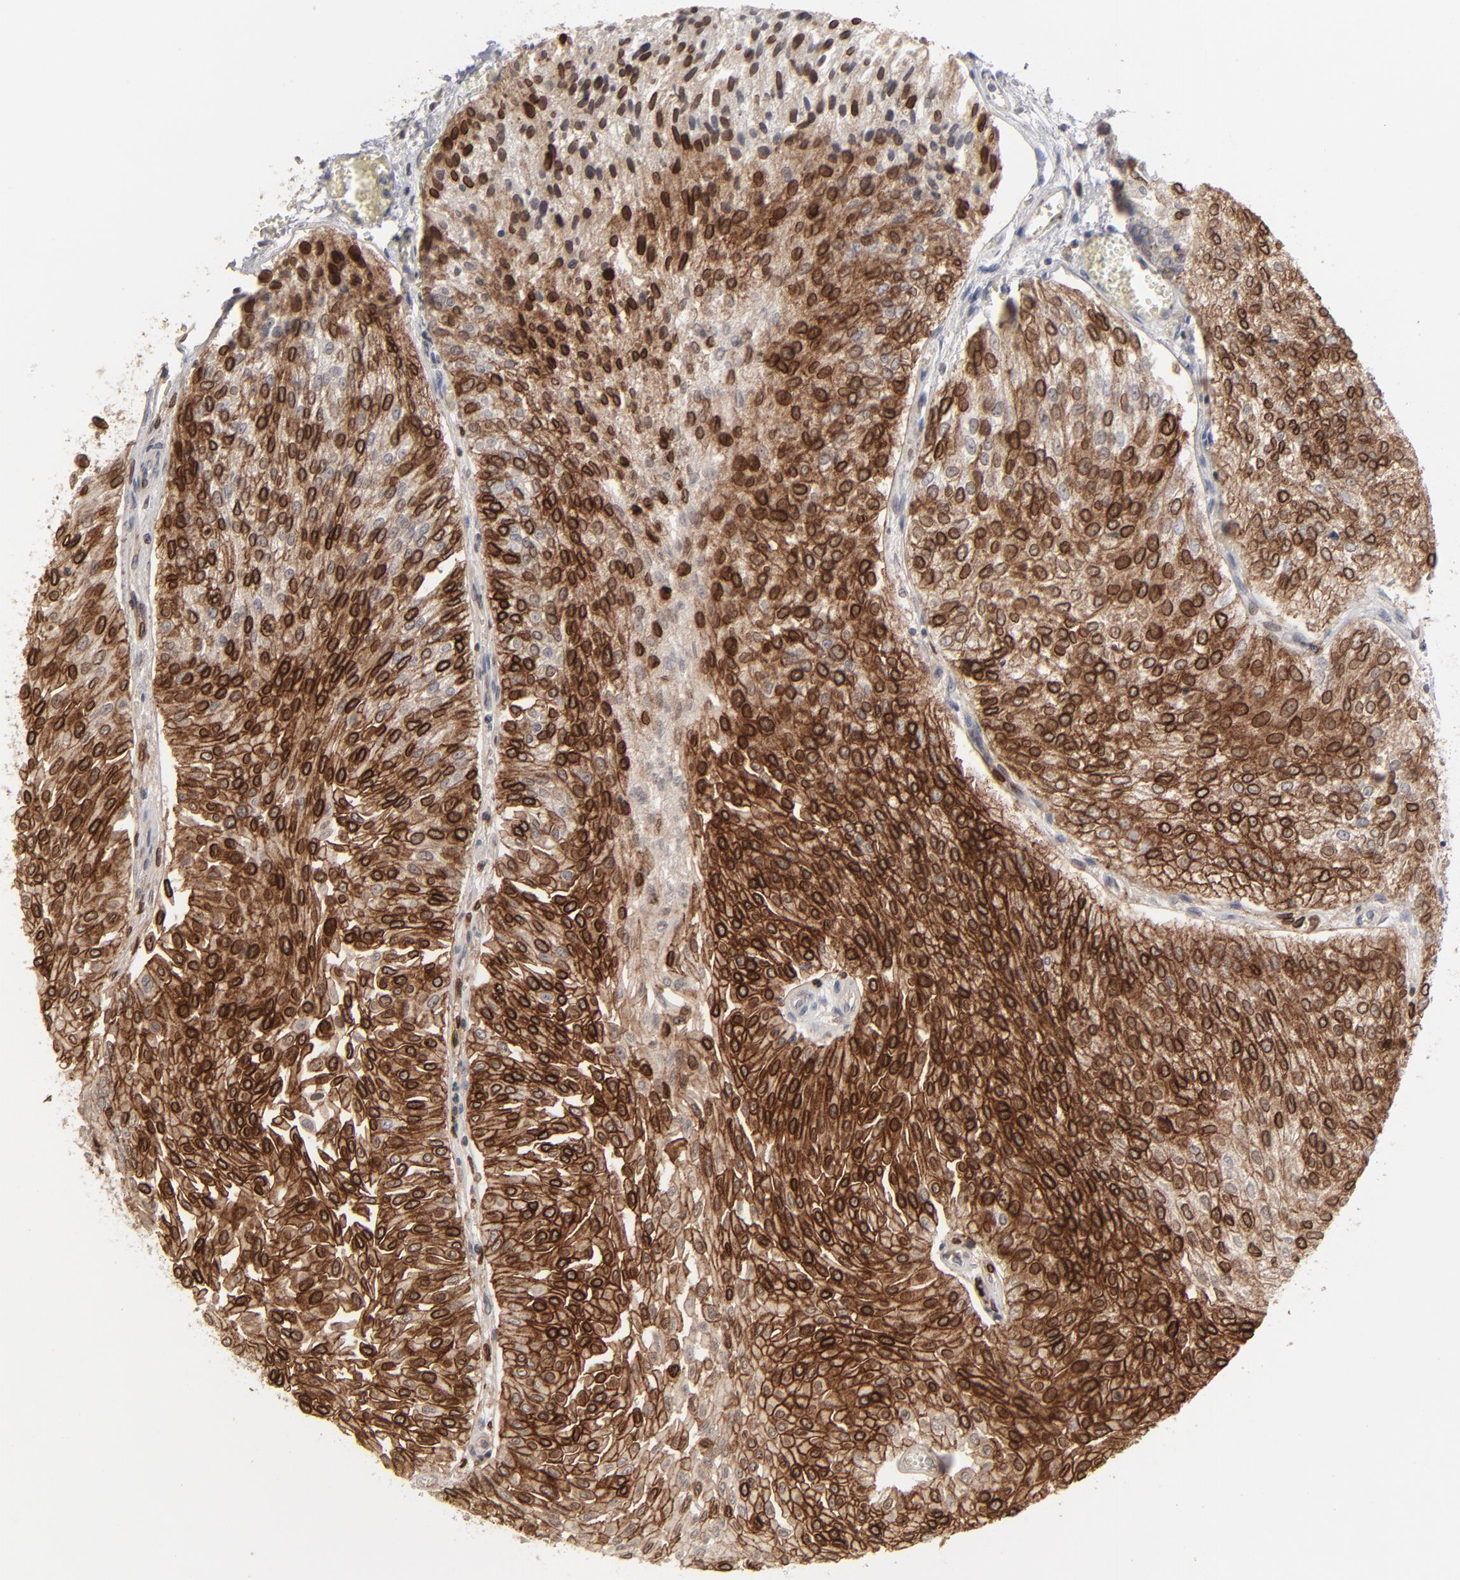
{"staining": {"intensity": "strong", "quantity": ">75%", "location": "cytoplasmic/membranous,nuclear"}, "tissue": "urothelial cancer", "cell_type": "Tumor cells", "image_type": "cancer", "snomed": [{"axis": "morphology", "description": "Urothelial carcinoma, Low grade"}, {"axis": "topography", "description": "Urinary bladder"}], "caption": "An immunohistochemistry photomicrograph of neoplastic tissue is shown. Protein staining in brown shows strong cytoplasmic/membranous and nuclear positivity in urothelial cancer within tumor cells.", "gene": "STAT4", "patient": {"sex": "male", "age": 86}}